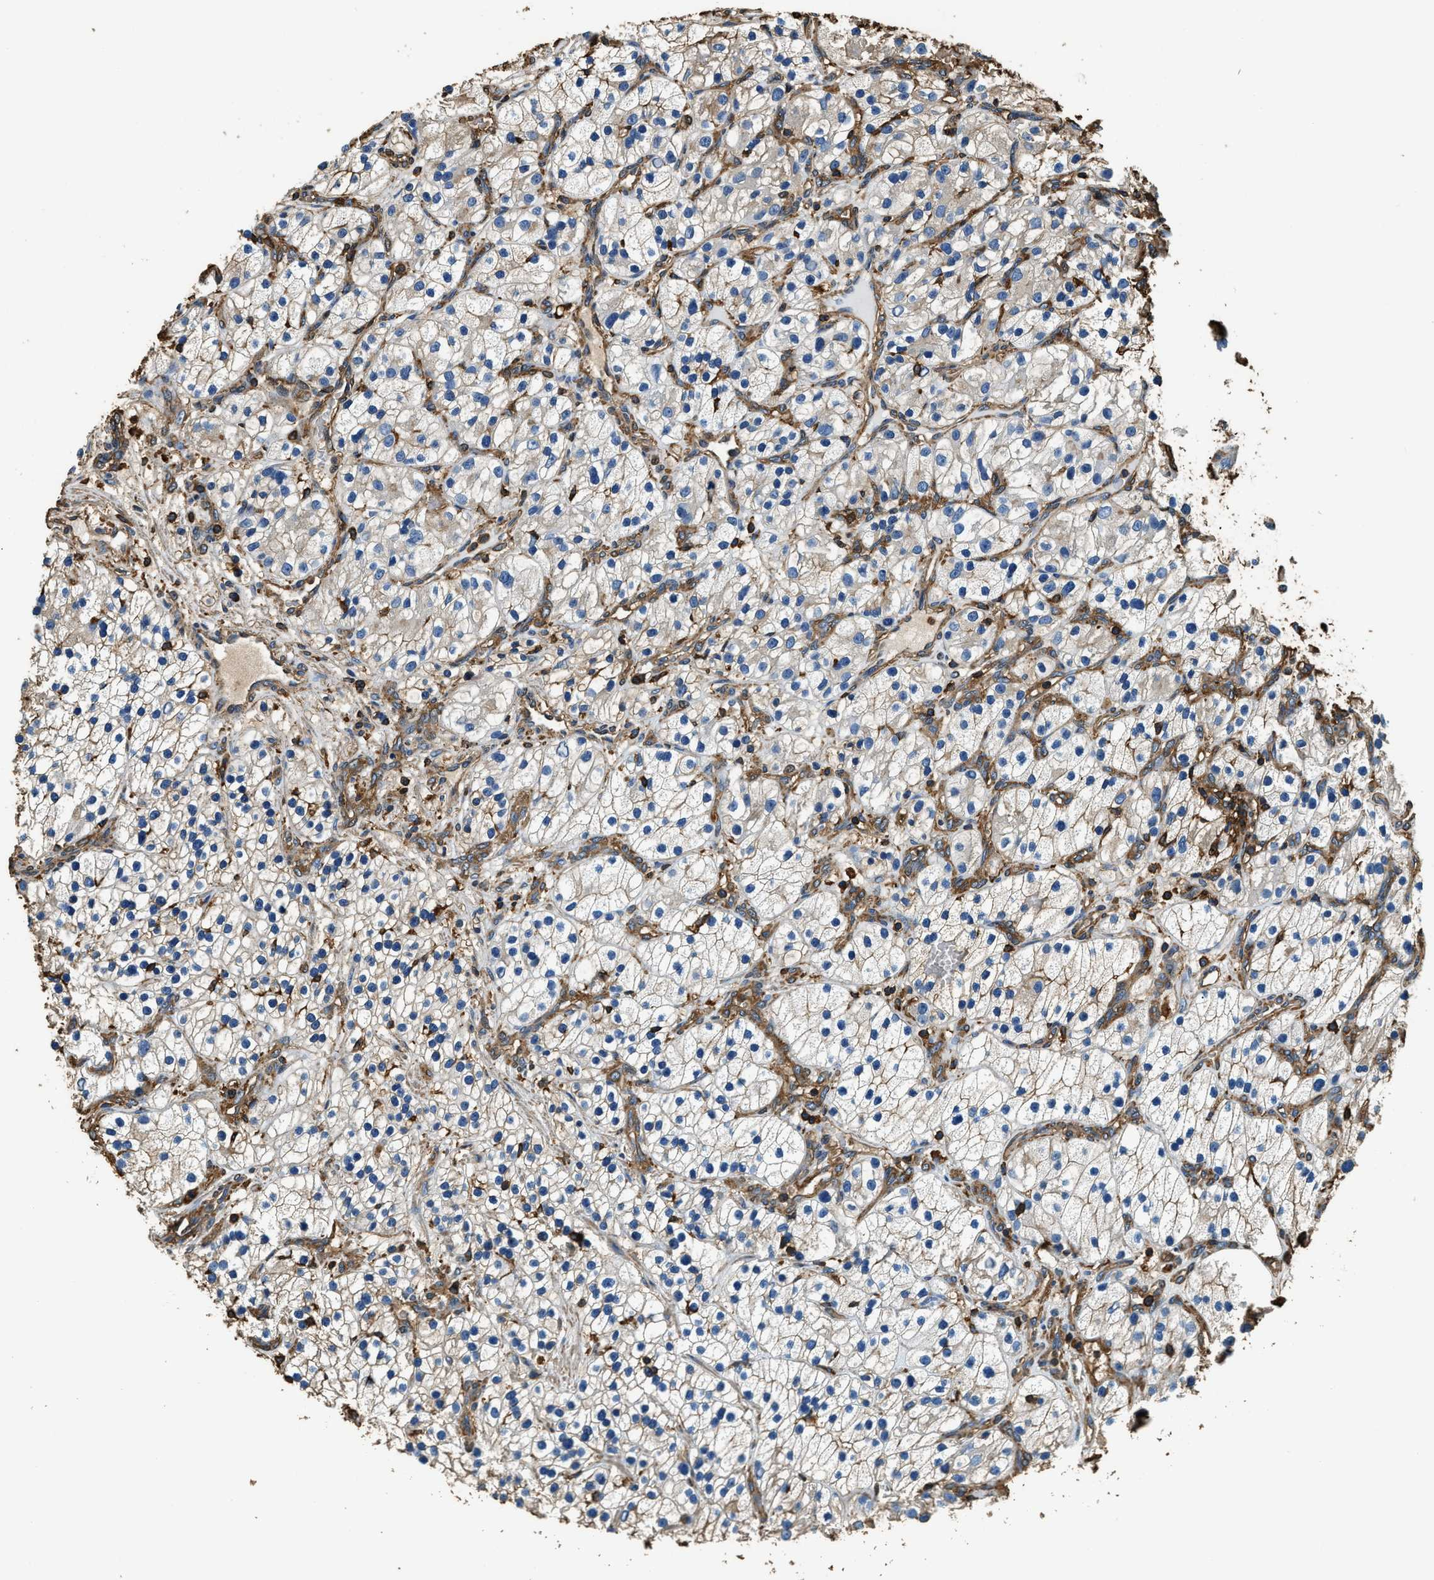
{"staining": {"intensity": "weak", "quantity": "25%-75%", "location": "cytoplasmic/membranous"}, "tissue": "renal cancer", "cell_type": "Tumor cells", "image_type": "cancer", "snomed": [{"axis": "morphology", "description": "Adenocarcinoma, NOS"}, {"axis": "topography", "description": "Kidney"}], "caption": "This micrograph displays renal cancer stained with IHC to label a protein in brown. The cytoplasmic/membranous of tumor cells show weak positivity for the protein. Nuclei are counter-stained blue.", "gene": "ACCS", "patient": {"sex": "female", "age": 57}}